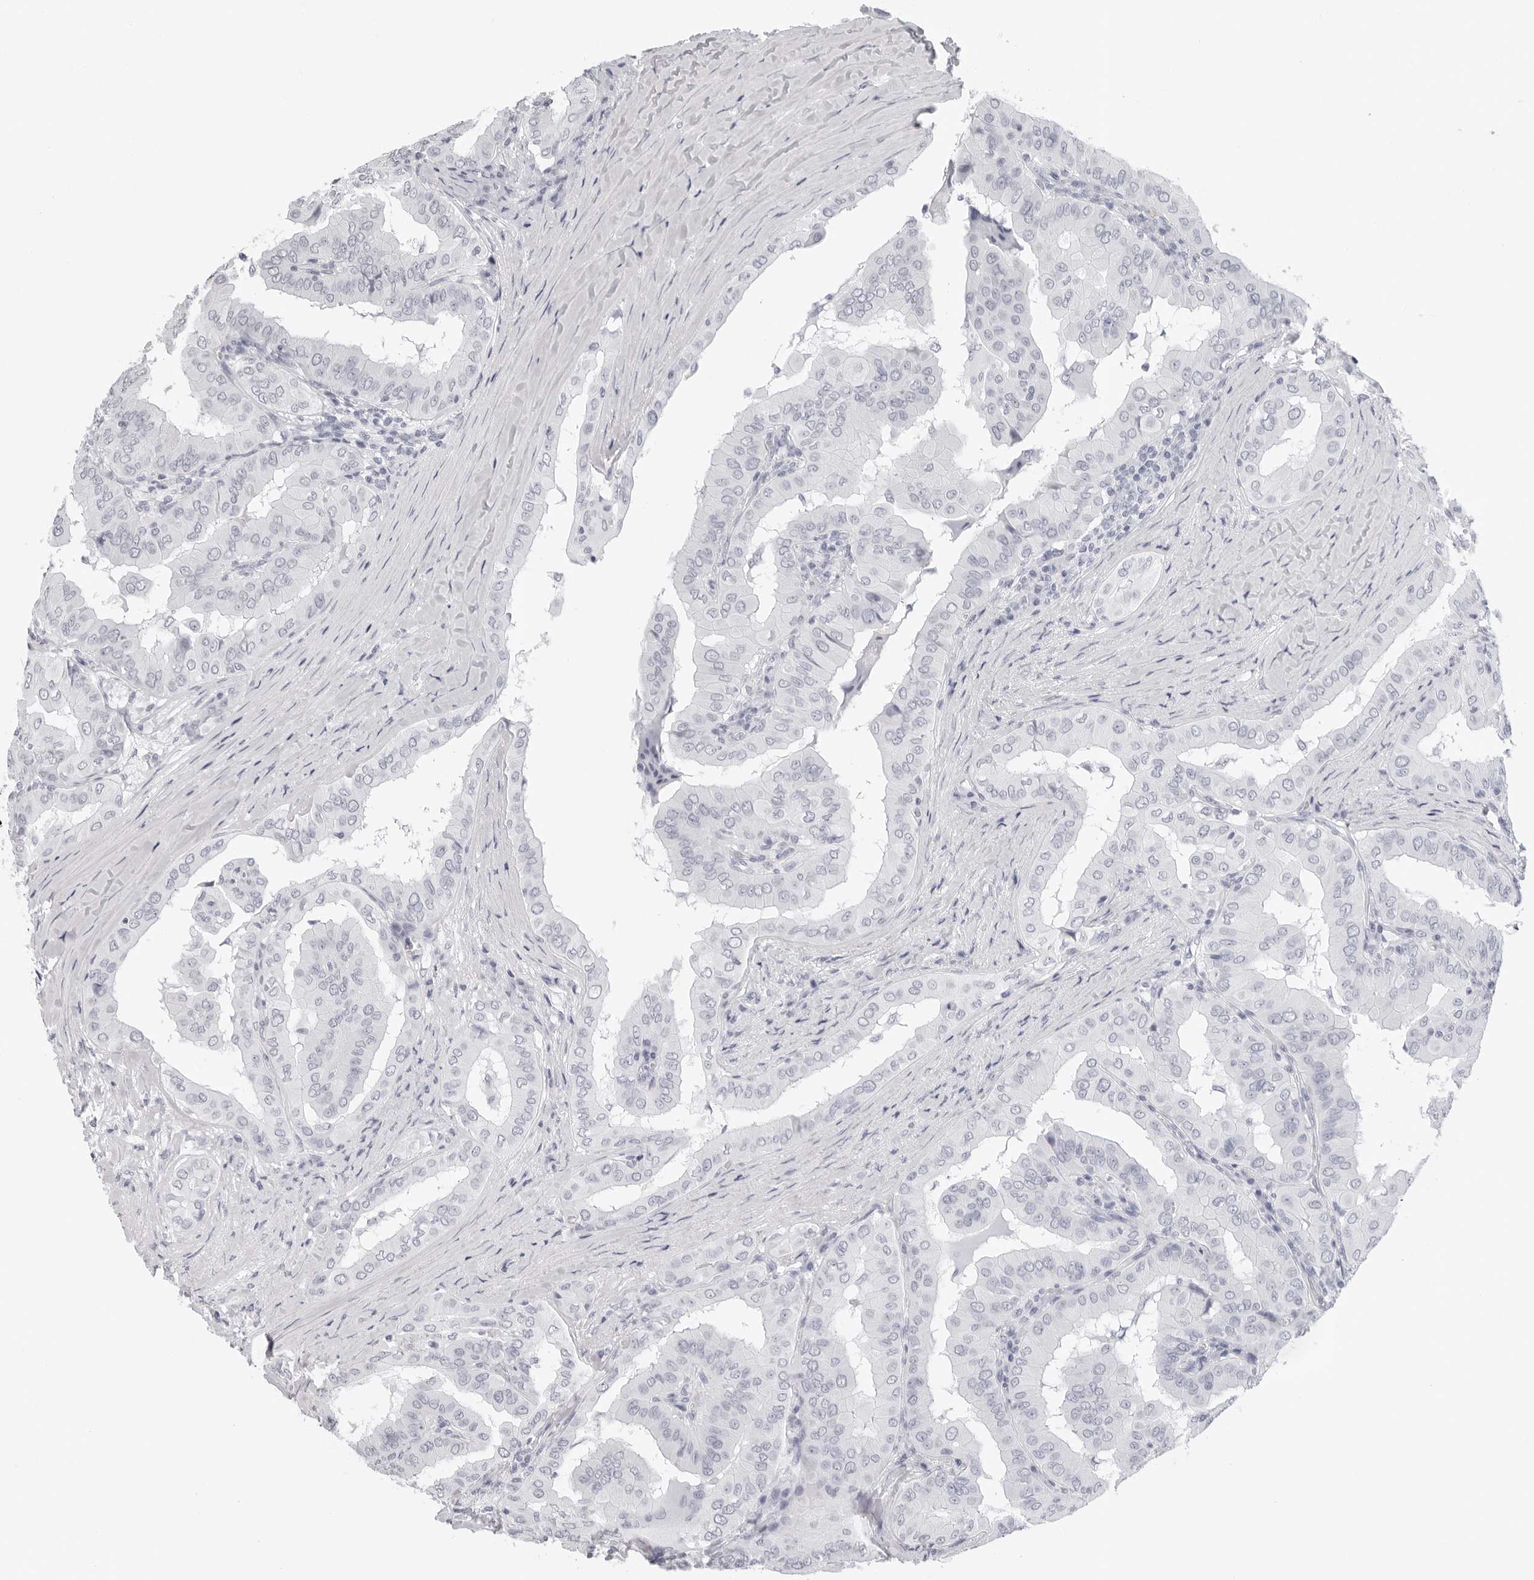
{"staining": {"intensity": "negative", "quantity": "none", "location": "none"}, "tissue": "thyroid cancer", "cell_type": "Tumor cells", "image_type": "cancer", "snomed": [{"axis": "morphology", "description": "Papillary adenocarcinoma, NOS"}, {"axis": "topography", "description": "Thyroid gland"}], "caption": "Thyroid papillary adenocarcinoma was stained to show a protein in brown. There is no significant expression in tumor cells. The staining is performed using DAB brown chromogen with nuclei counter-stained in using hematoxylin.", "gene": "AGMAT", "patient": {"sex": "male", "age": 33}}